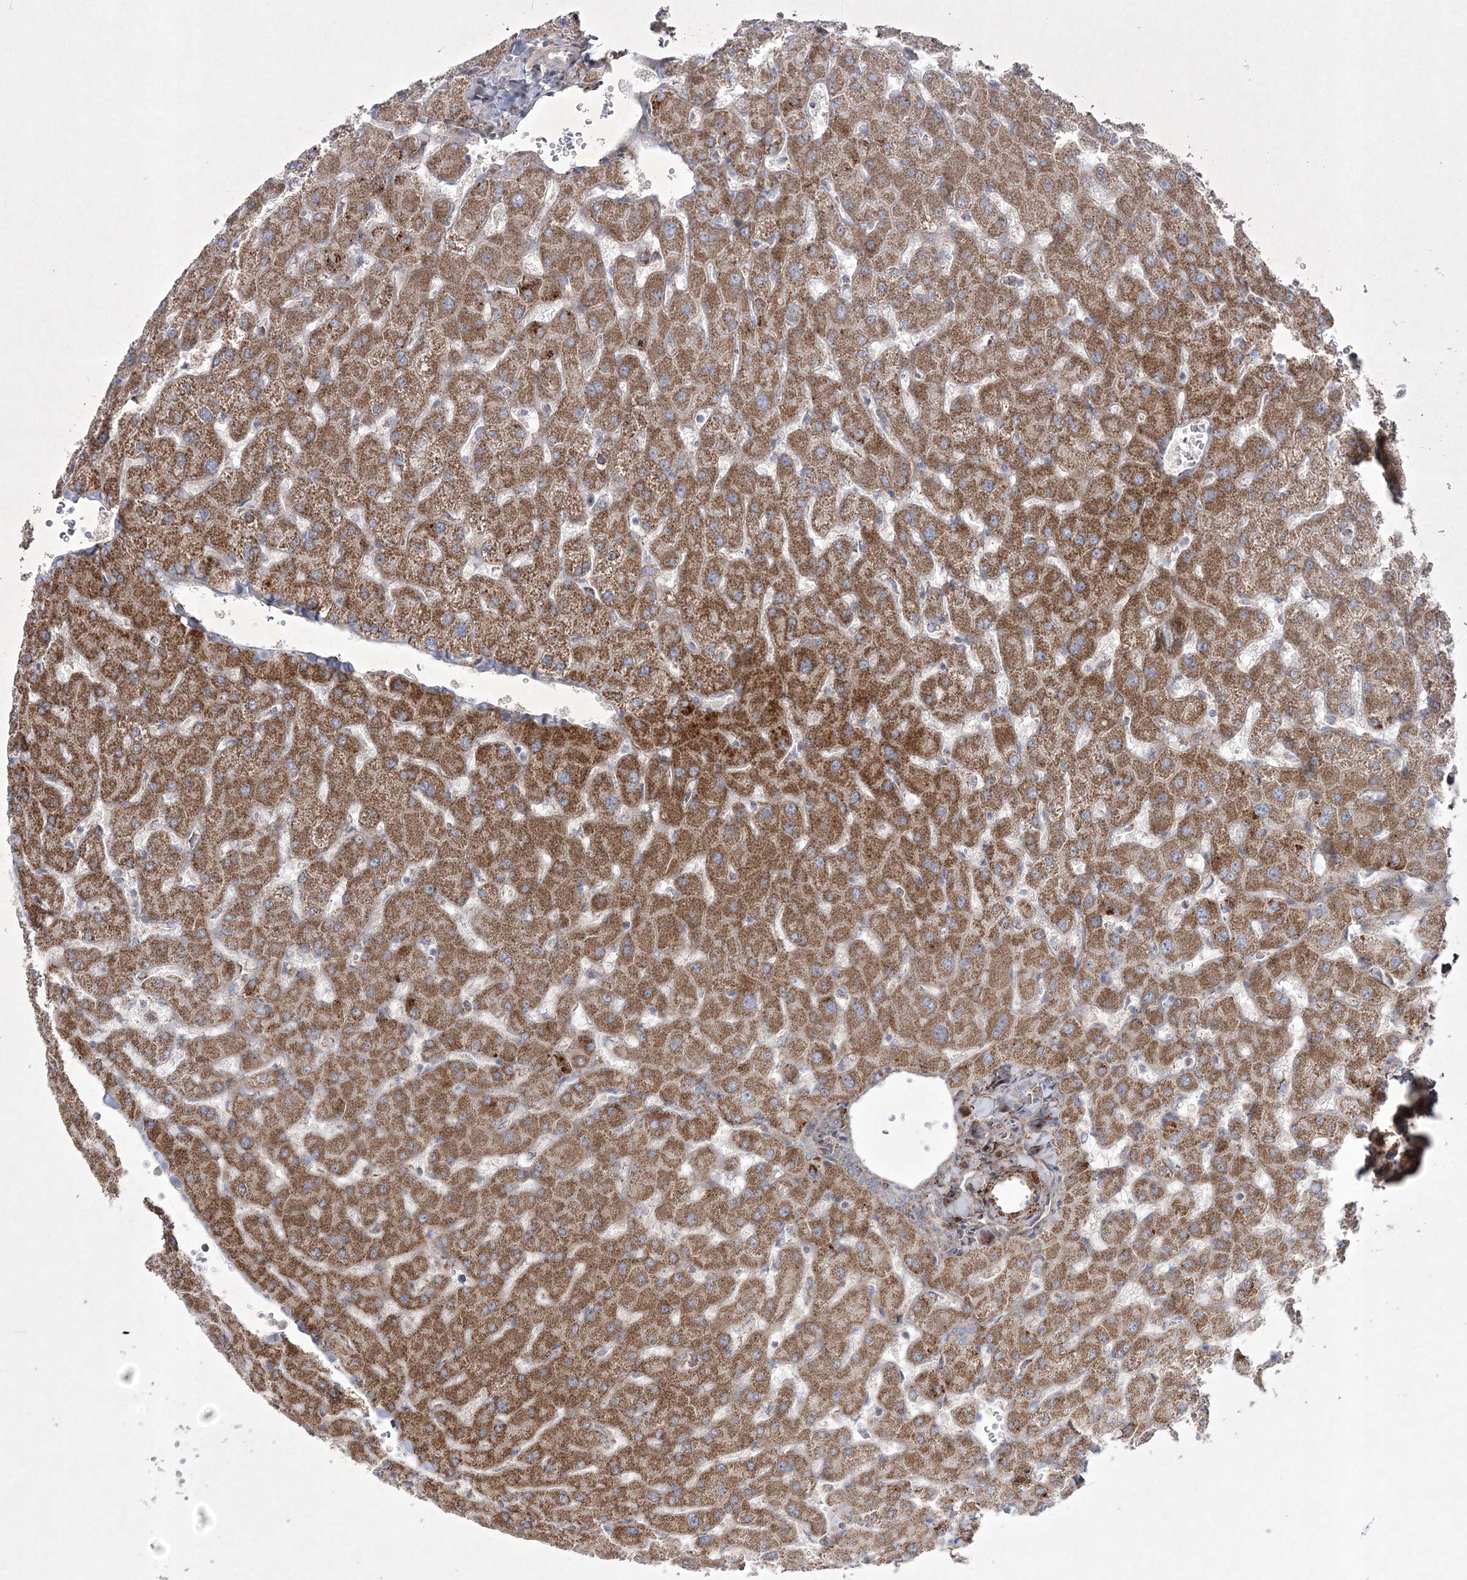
{"staining": {"intensity": "moderate", "quantity": "25%-75%", "location": "cytoplasmic/membranous"}, "tissue": "liver", "cell_type": "Cholangiocytes", "image_type": "normal", "snomed": [{"axis": "morphology", "description": "Normal tissue, NOS"}, {"axis": "topography", "description": "Liver"}], "caption": "The immunohistochemical stain labels moderate cytoplasmic/membranous positivity in cholangiocytes of normal liver. The staining was performed using DAB (3,3'-diaminobenzidine) to visualize the protein expression in brown, while the nuclei were stained in blue with hematoxylin (Magnification: 20x).", "gene": "RICTOR", "patient": {"sex": "female", "age": 63}}